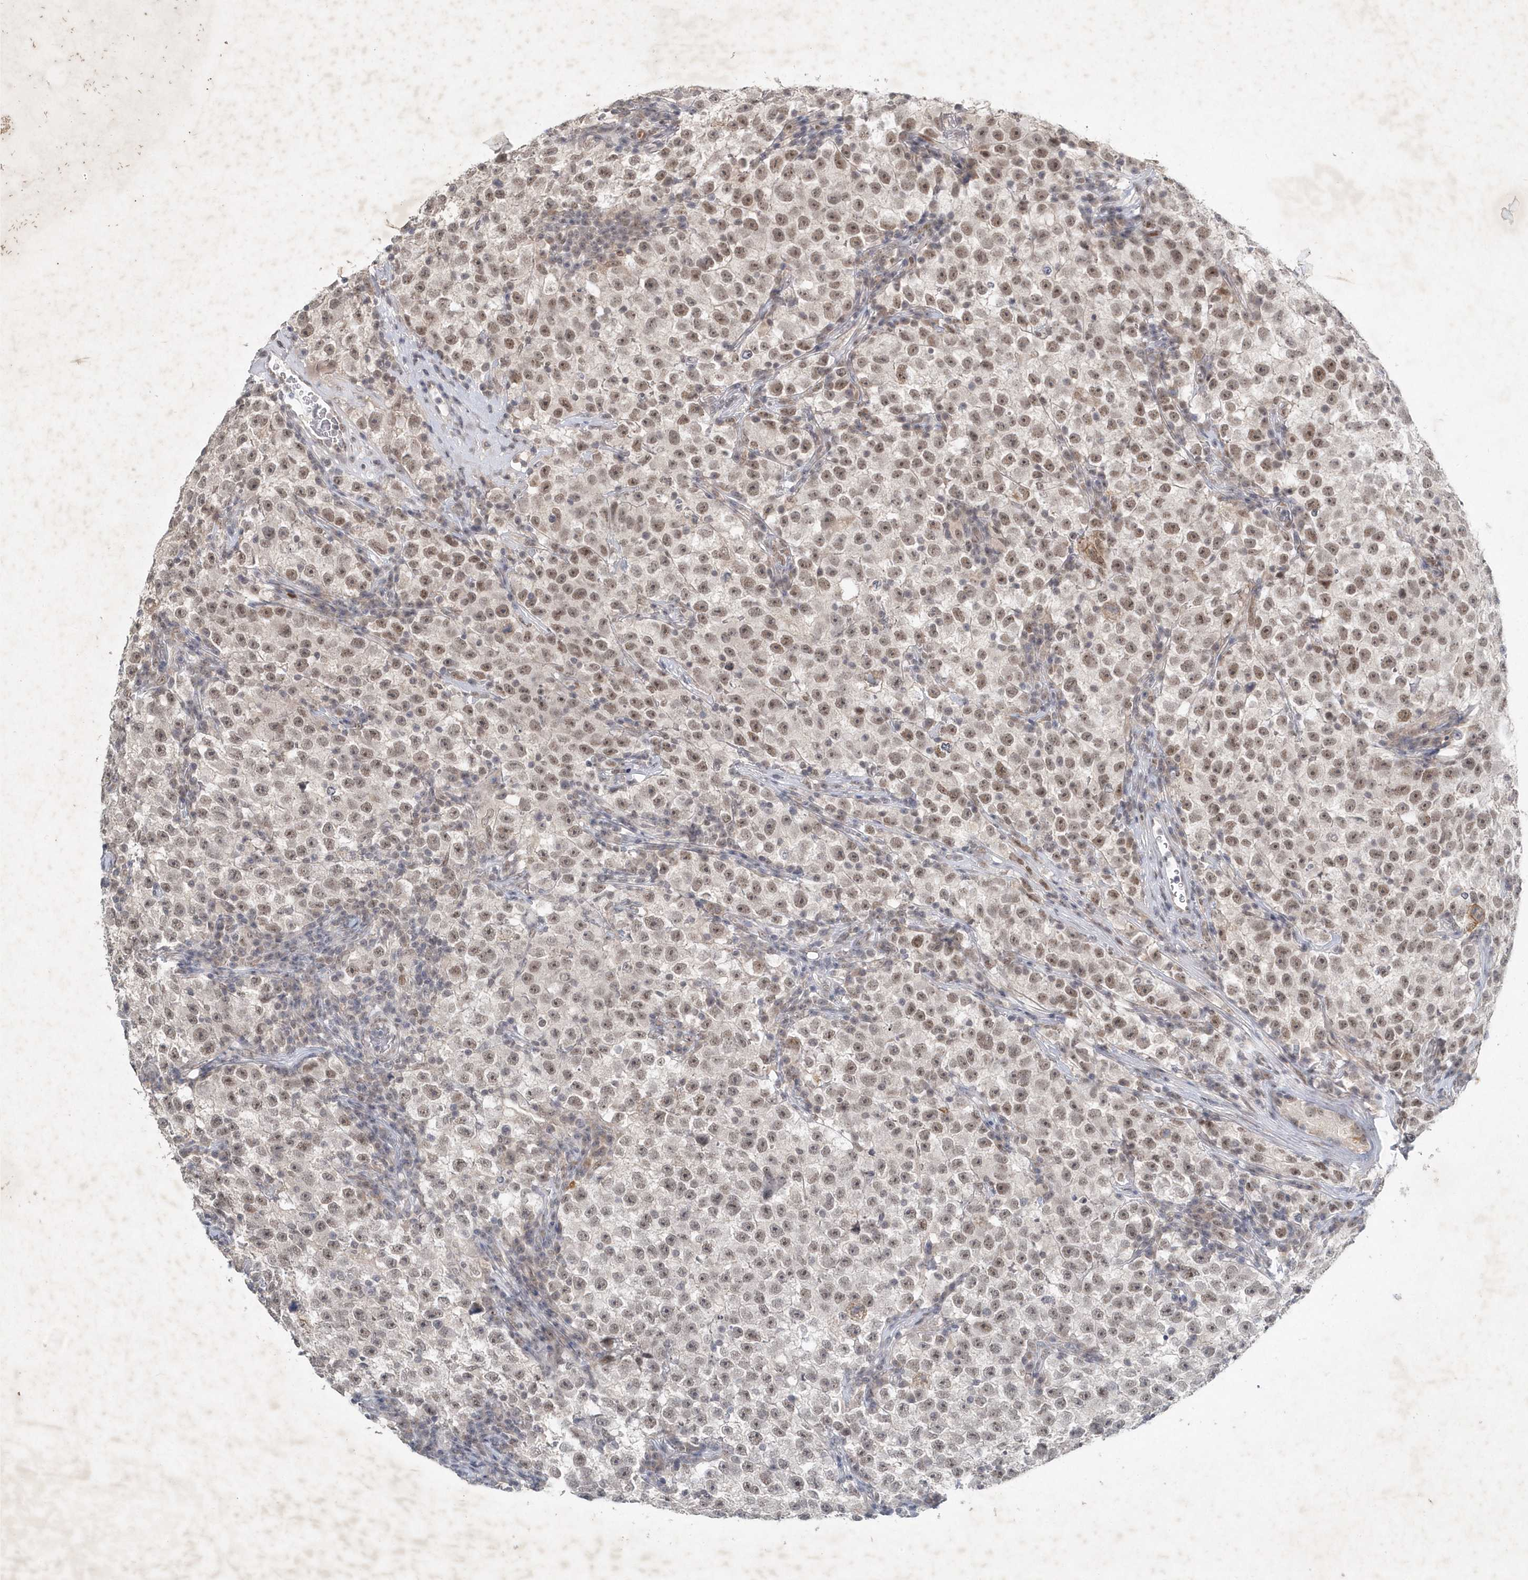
{"staining": {"intensity": "weak", "quantity": ">75%", "location": "nuclear"}, "tissue": "testis cancer", "cell_type": "Tumor cells", "image_type": "cancer", "snomed": [{"axis": "morphology", "description": "Seminoma, NOS"}, {"axis": "topography", "description": "Testis"}], "caption": "A micrograph of testis cancer (seminoma) stained for a protein exhibits weak nuclear brown staining in tumor cells. The protein is stained brown, and the nuclei are stained in blue (DAB (3,3'-diaminobenzidine) IHC with brightfield microscopy, high magnification).", "gene": "ZBTB9", "patient": {"sex": "male", "age": 22}}